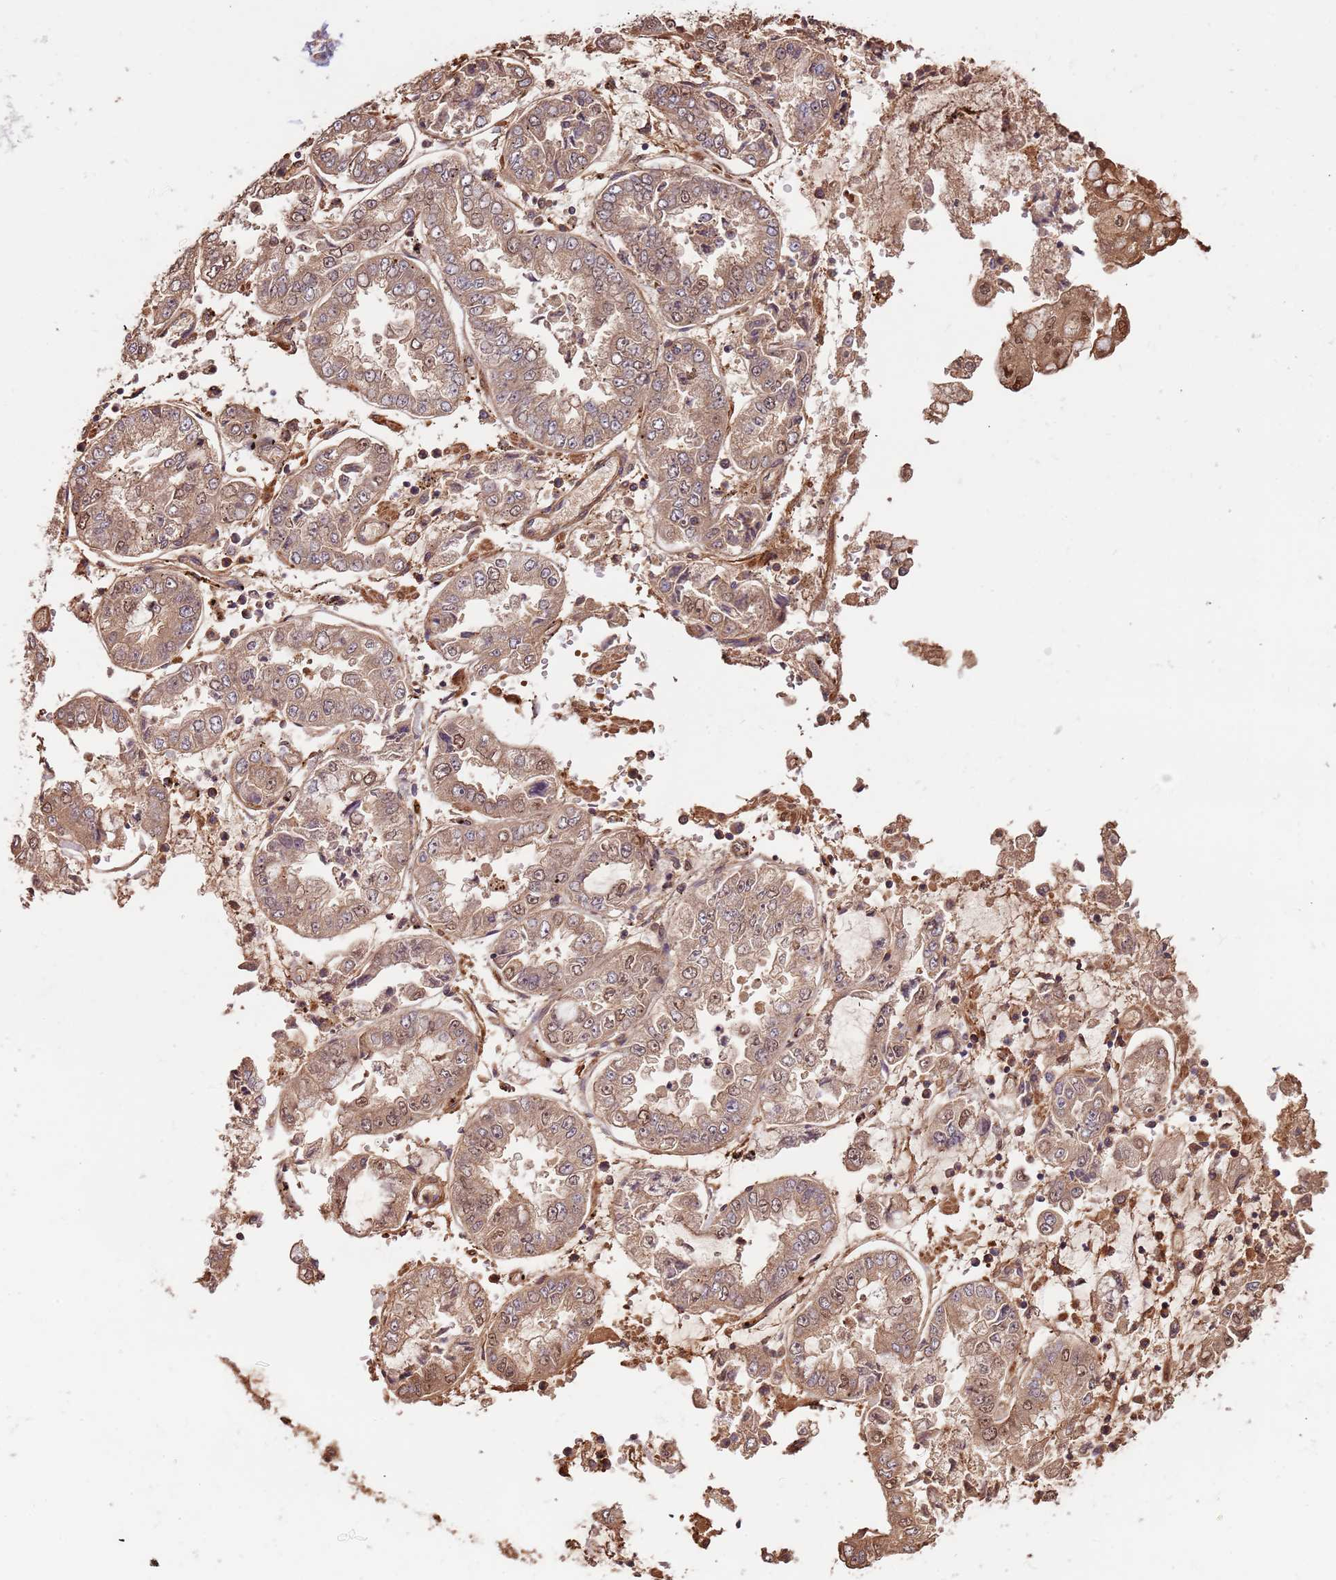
{"staining": {"intensity": "weak", "quantity": ">75%", "location": "cytoplasmic/membranous,nuclear"}, "tissue": "stomach cancer", "cell_type": "Tumor cells", "image_type": "cancer", "snomed": [{"axis": "morphology", "description": "Adenocarcinoma, NOS"}, {"axis": "topography", "description": "Stomach"}], "caption": "A low amount of weak cytoplasmic/membranous and nuclear staining is present in about >75% of tumor cells in adenocarcinoma (stomach) tissue. The staining is performed using DAB (3,3'-diaminobenzidine) brown chromogen to label protein expression. The nuclei are counter-stained blue using hematoxylin.", "gene": "DENR", "patient": {"sex": "male", "age": 76}}